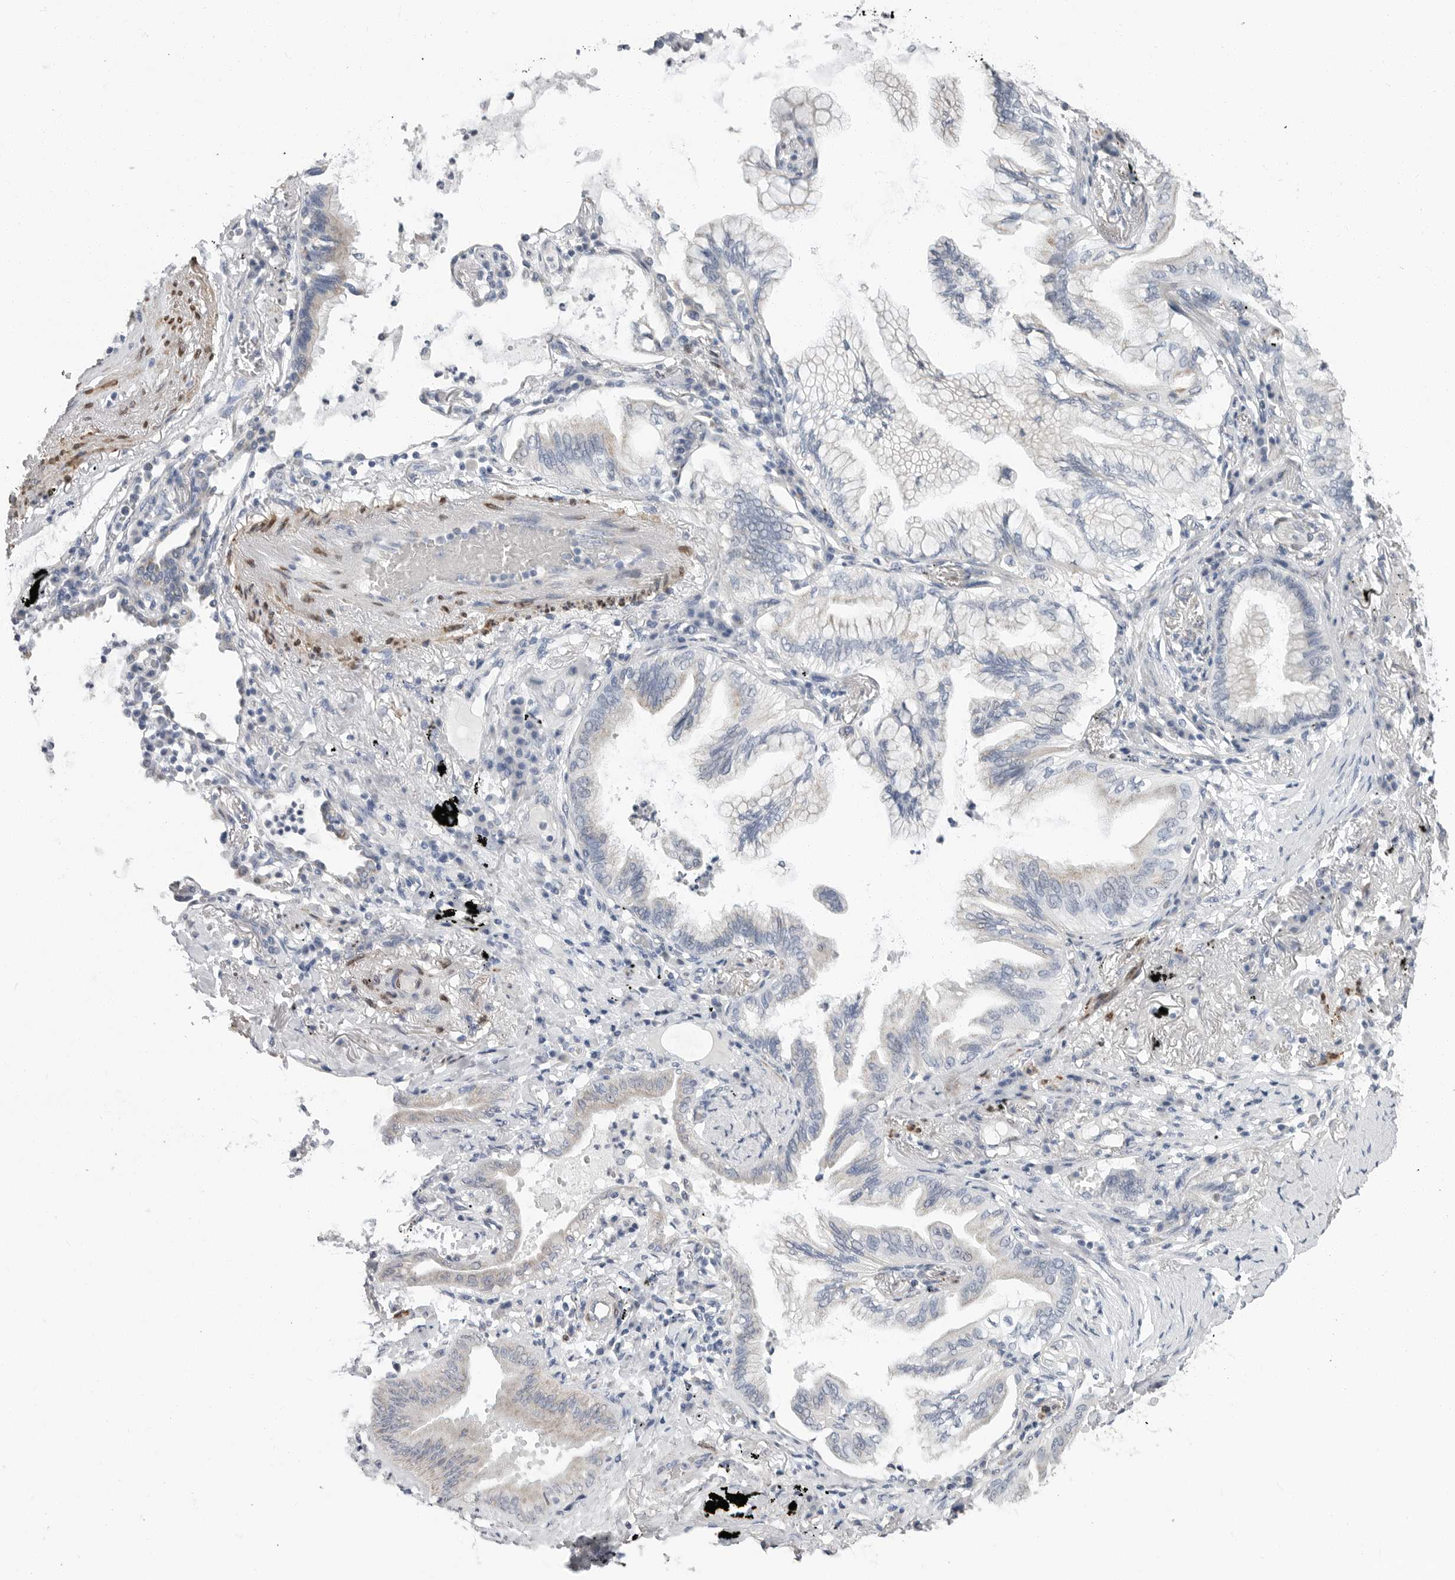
{"staining": {"intensity": "weak", "quantity": "25%-75%", "location": "cytoplasmic/membranous"}, "tissue": "lung cancer", "cell_type": "Tumor cells", "image_type": "cancer", "snomed": [{"axis": "morphology", "description": "Adenocarcinoma, NOS"}, {"axis": "topography", "description": "Lung"}], "caption": "Immunohistochemical staining of human lung cancer (adenocarcinoma) demonstrates weak cytoplasmic/membranous protein staining in about 25%-75% of tumor cells.", "gene": "PLN", "patient": {"sex": "female", "age": 70}}